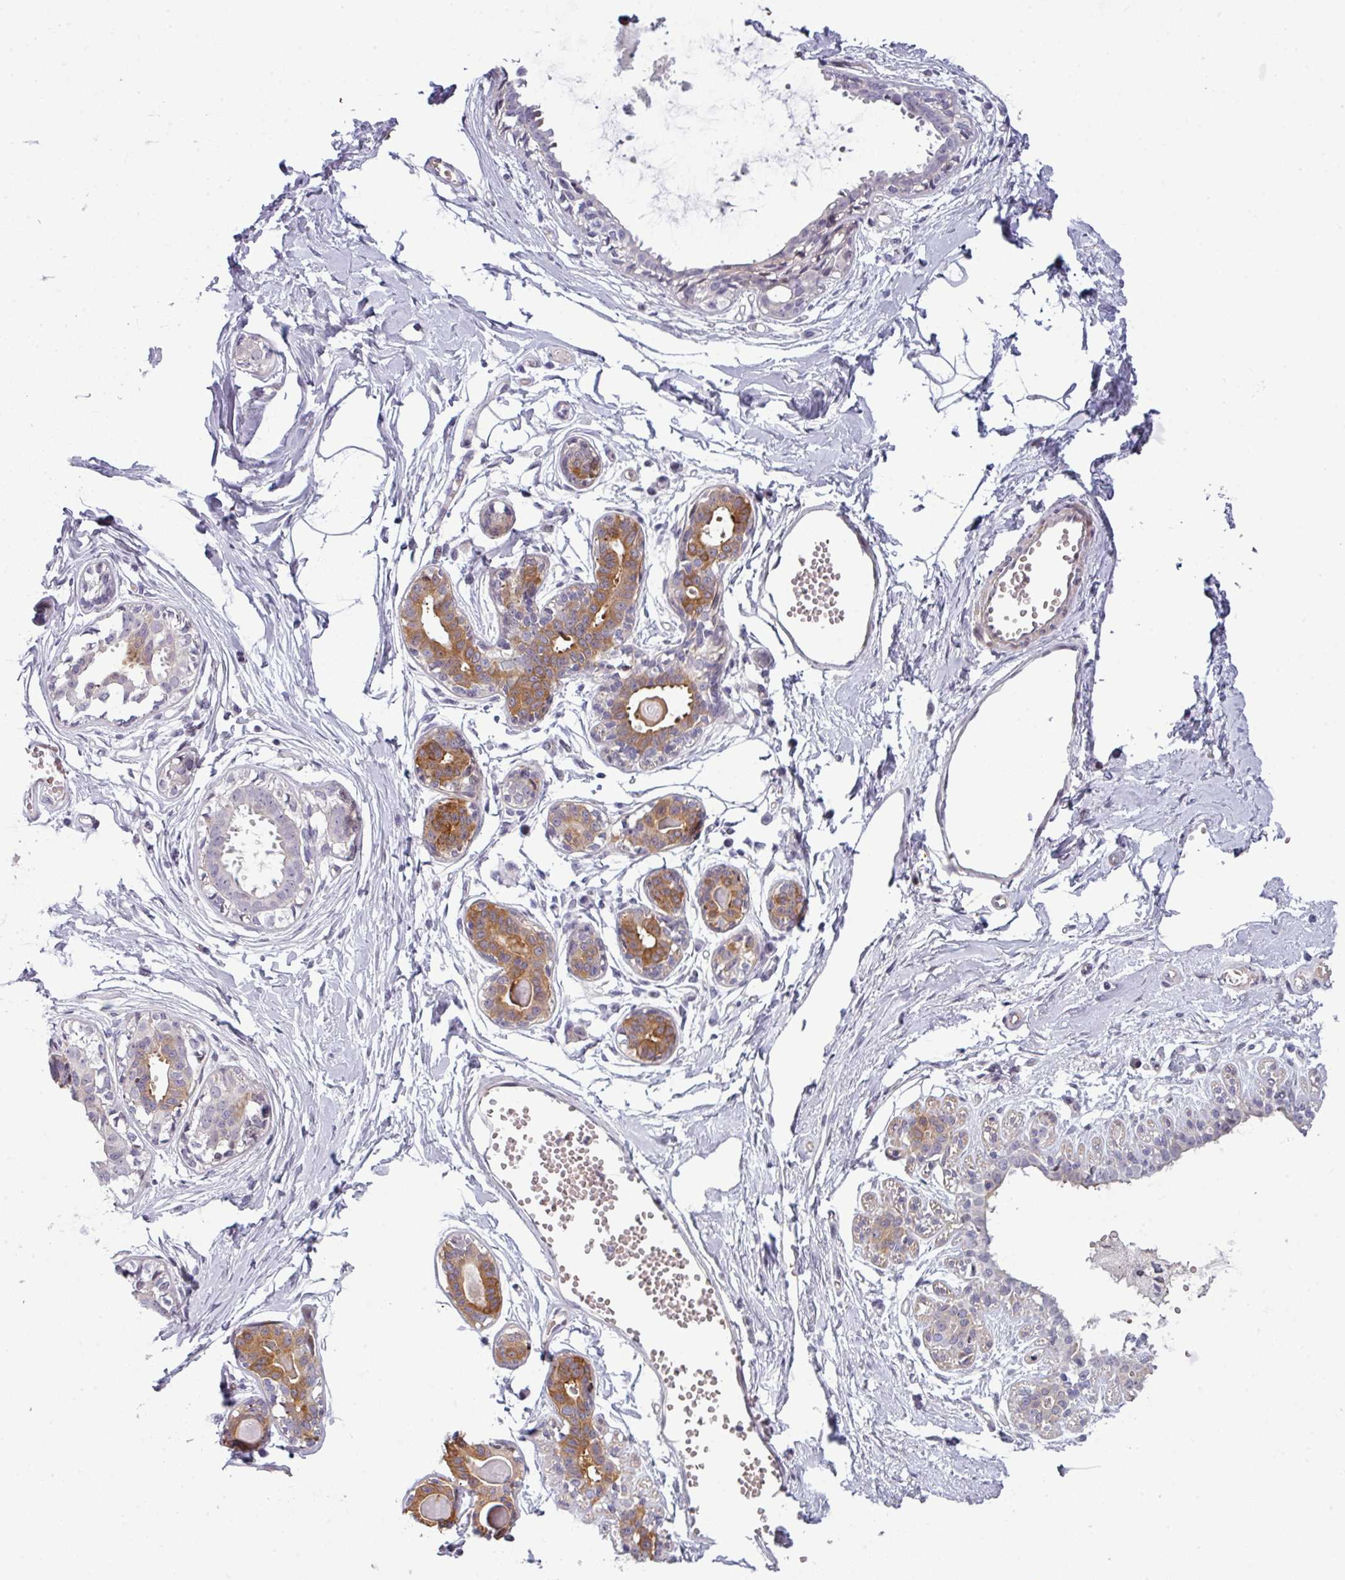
{"staining": {"intensity": "negative", "quantity": "none", "location": "none"}, "tissue": "breast", "cell_type": "Adipocytes", "image_type": "normal", "snomed": [{"axis": "morphology", "description": "Normal tissue, NOS"}, {"axis": "topography", "description": "Breast"}], "caption": "Immunohistochemistry histopathology image of benign human breast stained for a protein (brown), which displays no positivity in adipocytes.", "gene": "PRAMEF12", "patient": {"sex": "female", "age": 45}}